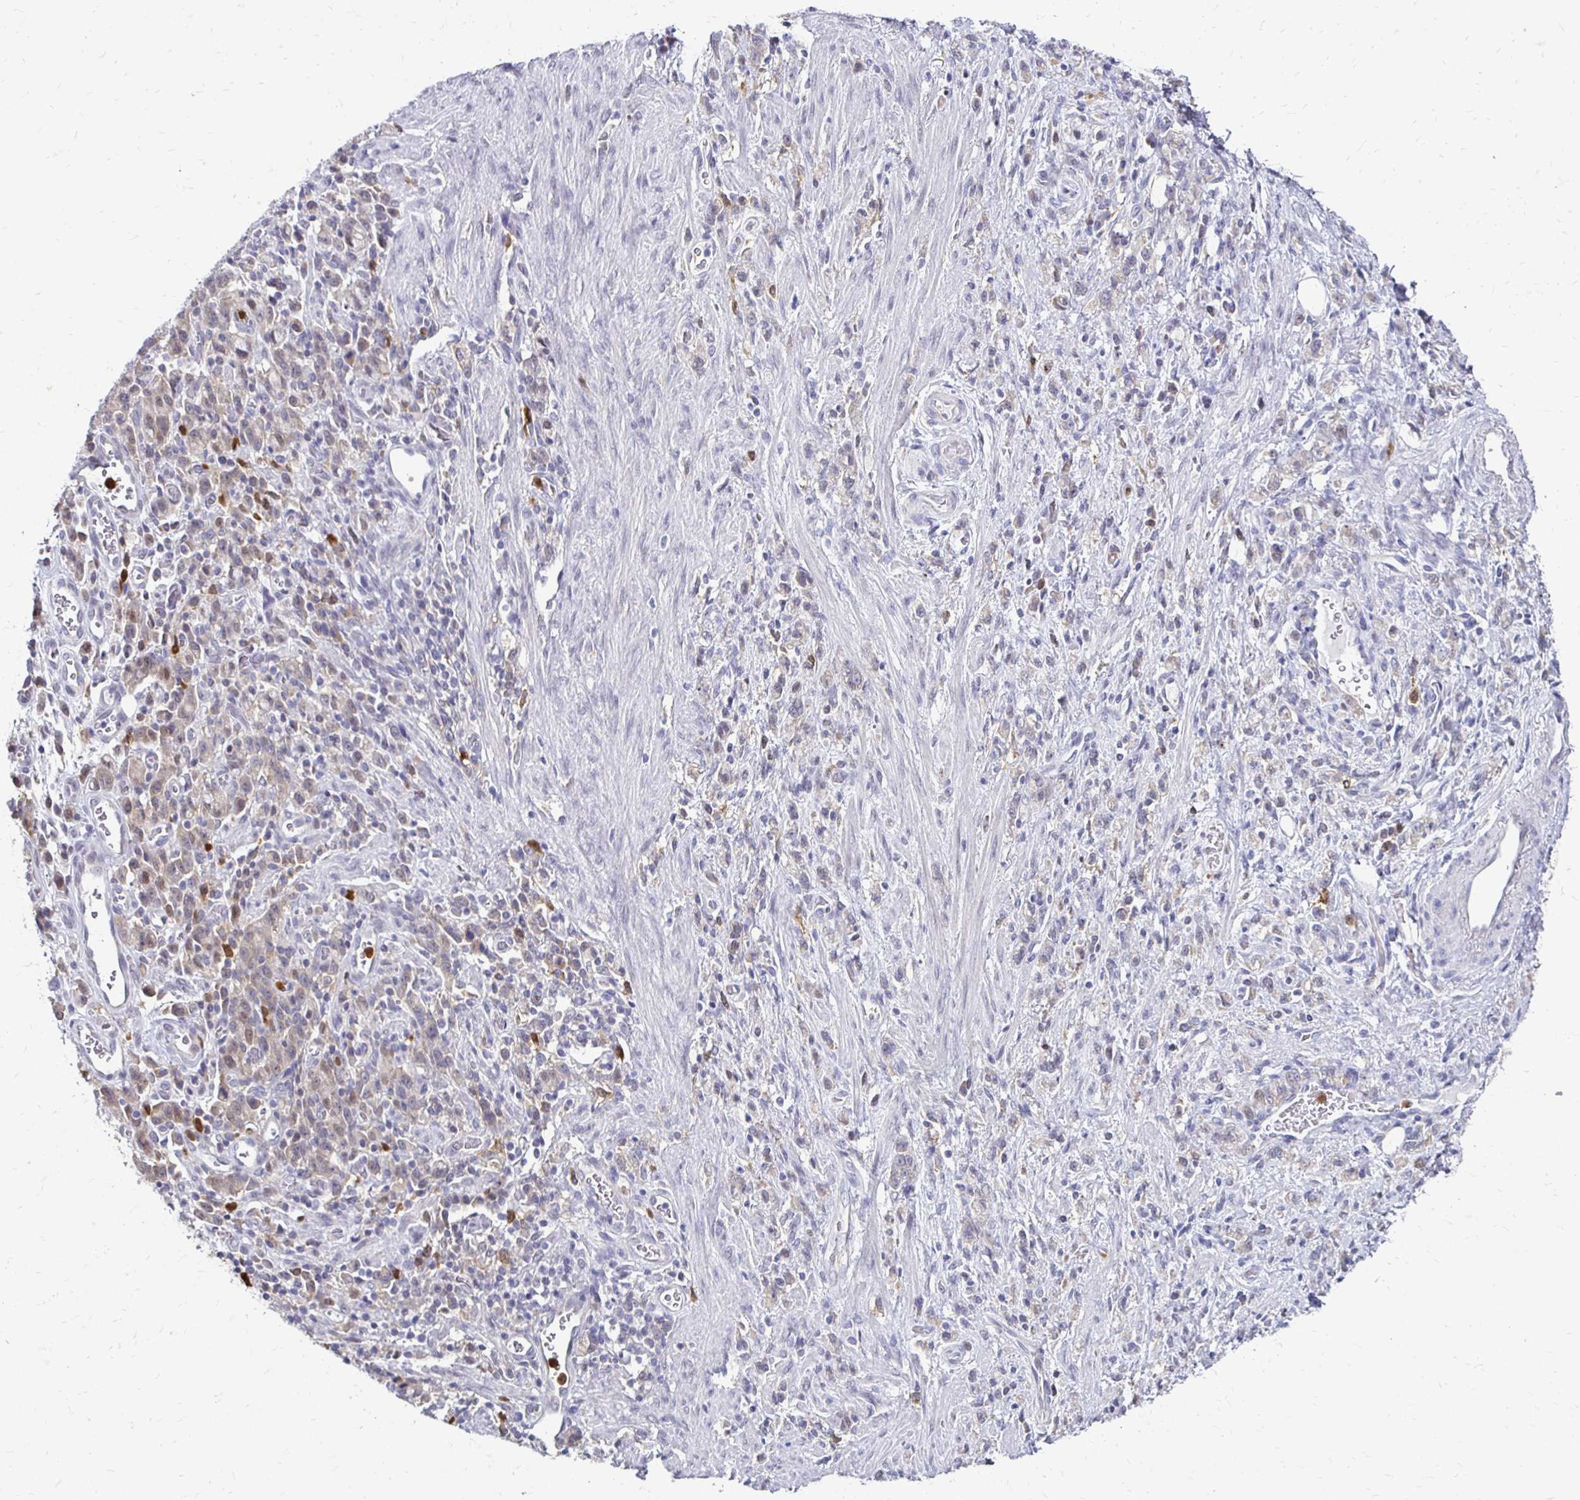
{"staining": {"intensity": "weak", "quantity": "<25%", "location": "cytoplasmic/membranous"}, "tissue": "stomach cancer", "cell_type": "Tumor cells", "image_type": "cancer", "snomed": [{"axis": "morphology", "description": "Adenocarcinoma, NOS"}, {"axis": "topography", "description": "Stomach"}], "caption": "This is an IHC image of stomach cancer (adenocarcinoma). There is no expression in tumor cells.", "gene": "PADI2", "patient": {"sex": "male", "age": 77}}